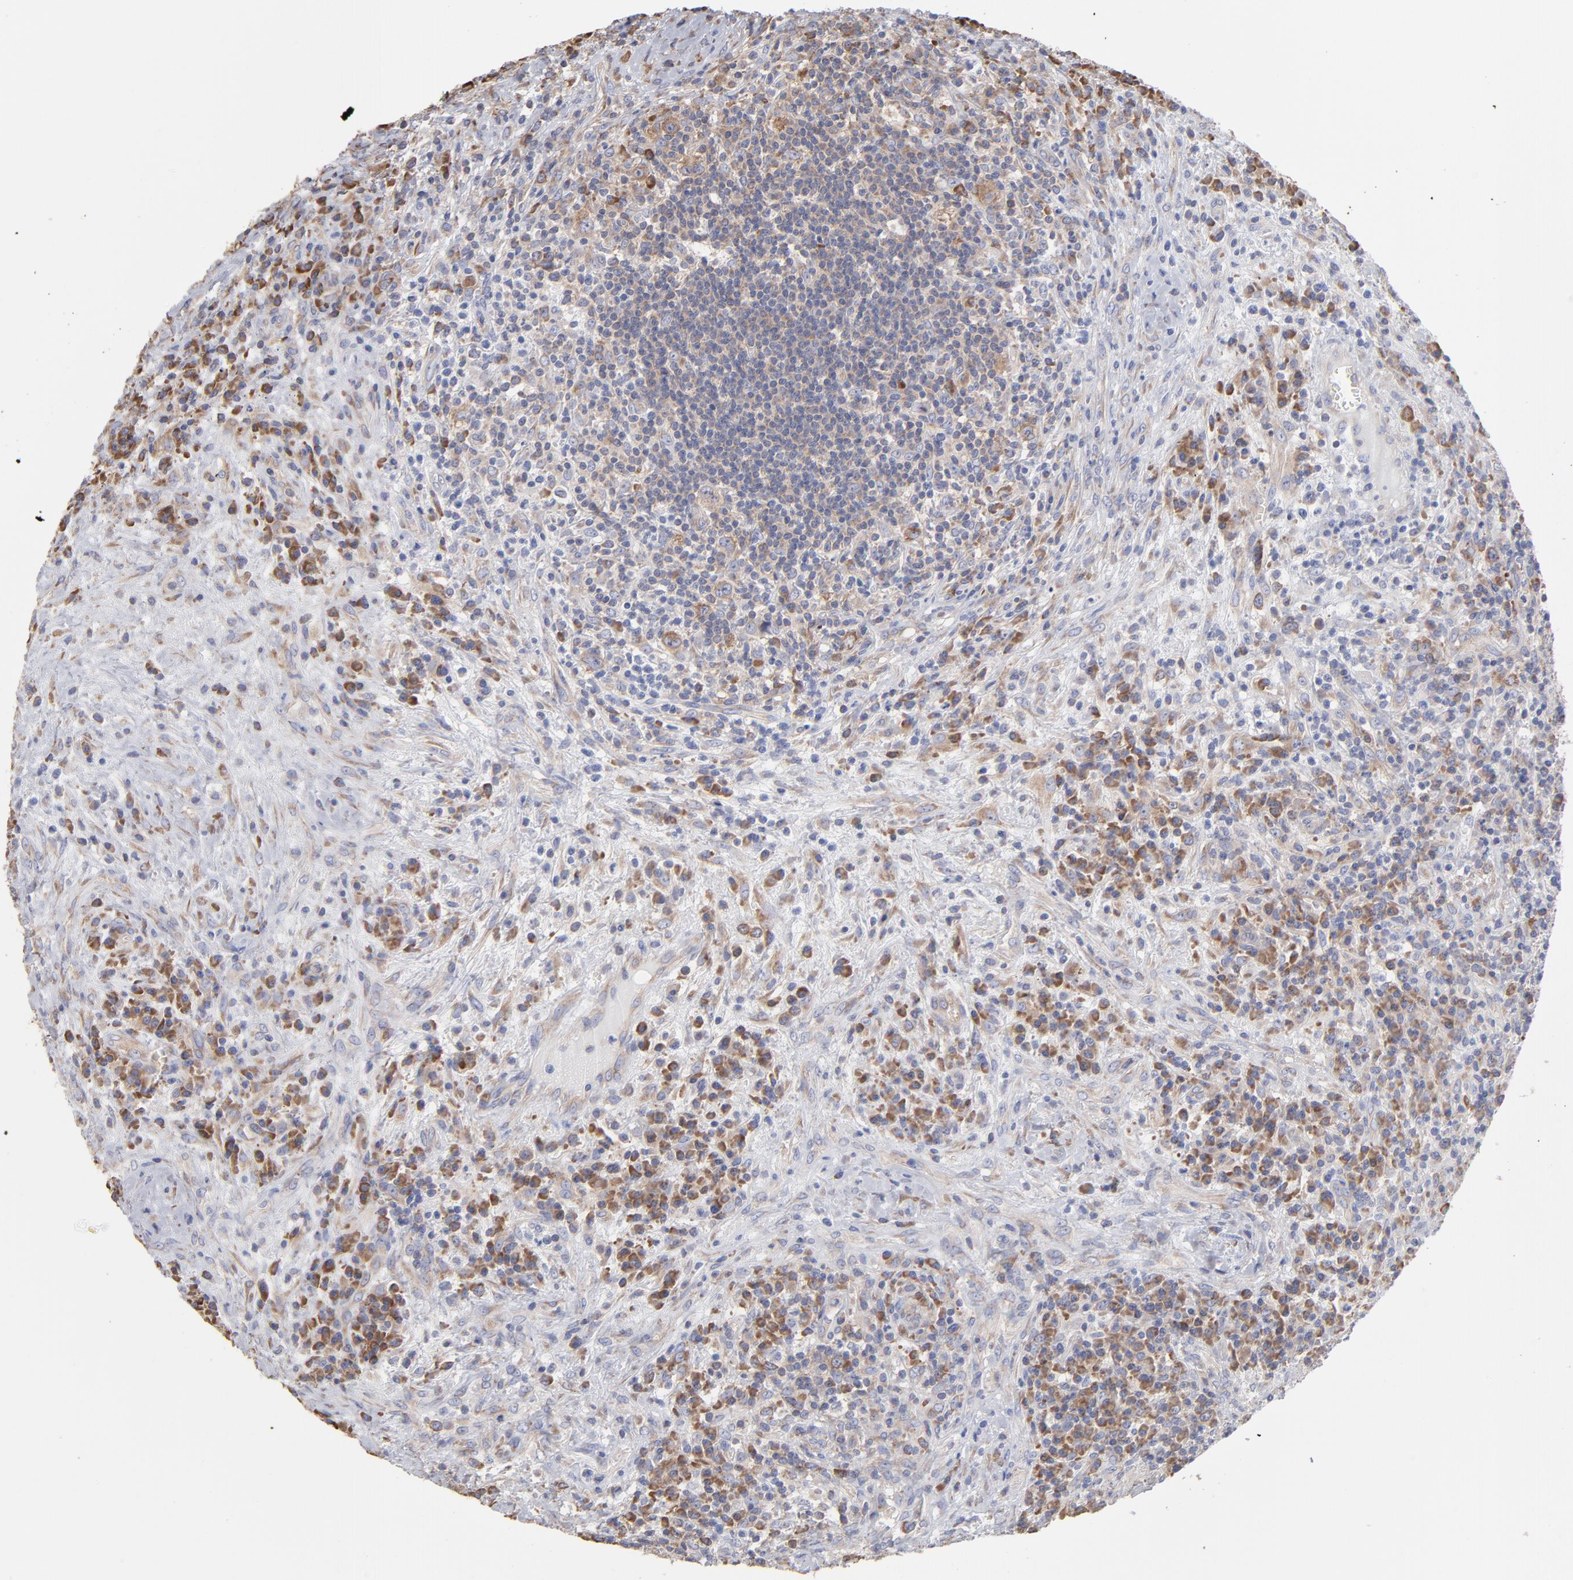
{"staining": {"intensity": "moderate", "quantity": "25%-75%", "location": "cytoplasmic/membranous"}, "tissue": "lymphoma", "cell_type": "Tumor cells", "image_type": "cancer", "snomed": [{"axis": "morphology", "description": "Hodgkin's disease, NOS"}, {"axis": "topography", "description": "Lymph node"}], "caption": "Protein staining of Hodgkin's disease tissue demonstrates moderate cytoplasmic/membranous staining in about 25%-75% of tumor cells.", "gene": "RPL3", "patient": {"sex": "female", "age": 25}}